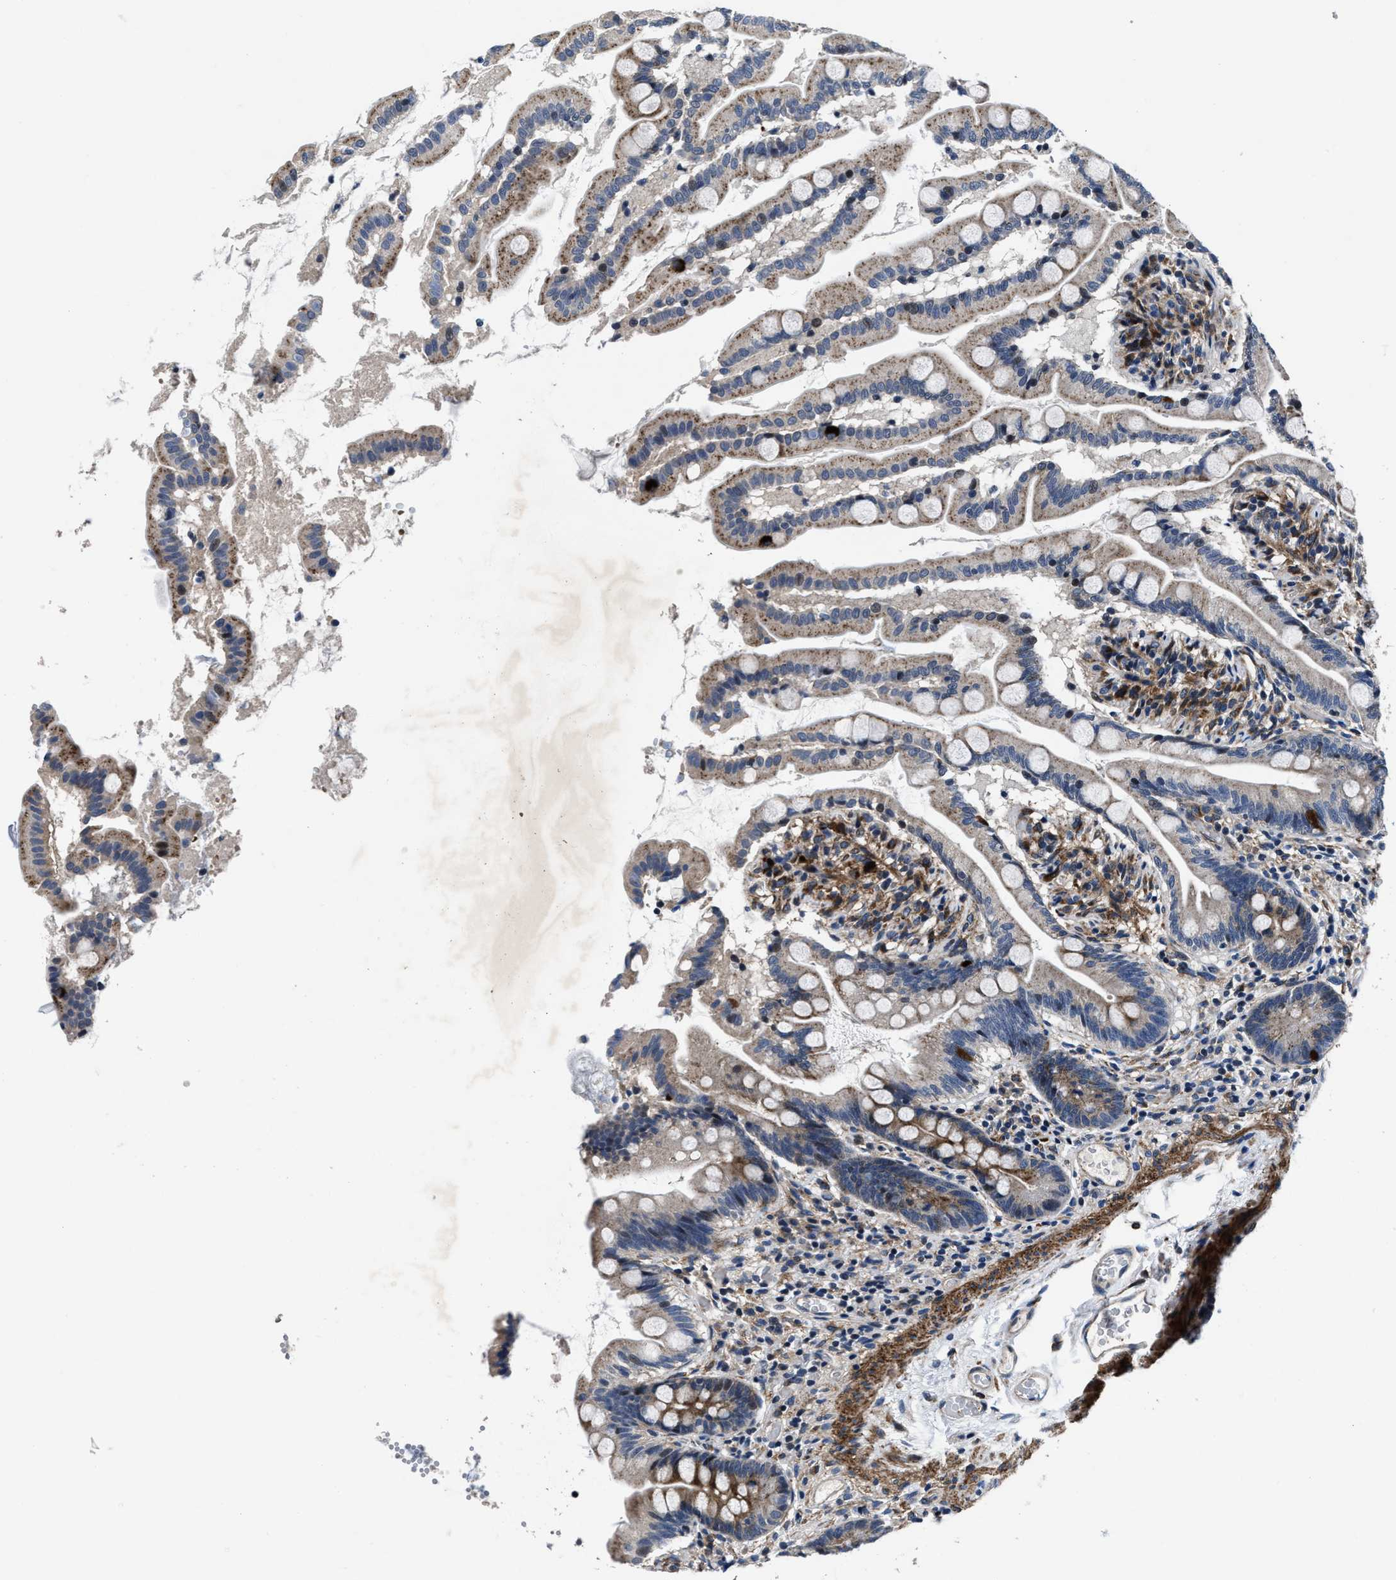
{"staining": {"intensity": "moderate", "quantity": "25%-75%", "location": "cytoplasmic/membranous"}, "tissue": "small intestine", "cell_type": "Glandular cells", "image_type": "normal", "snomed": [{"axis": "morphology", "description": "Normal tissue, NOS"}, {"axis": "topography", "description": "Small intestine"}], "caption": "Protein analysis of normal small intestine shows moderate cytoplasmic/membranous staining in about 25%-75% of glandular cells.", "gene": "C2orf66", "patient": {"sex": "female", "age": 56}}